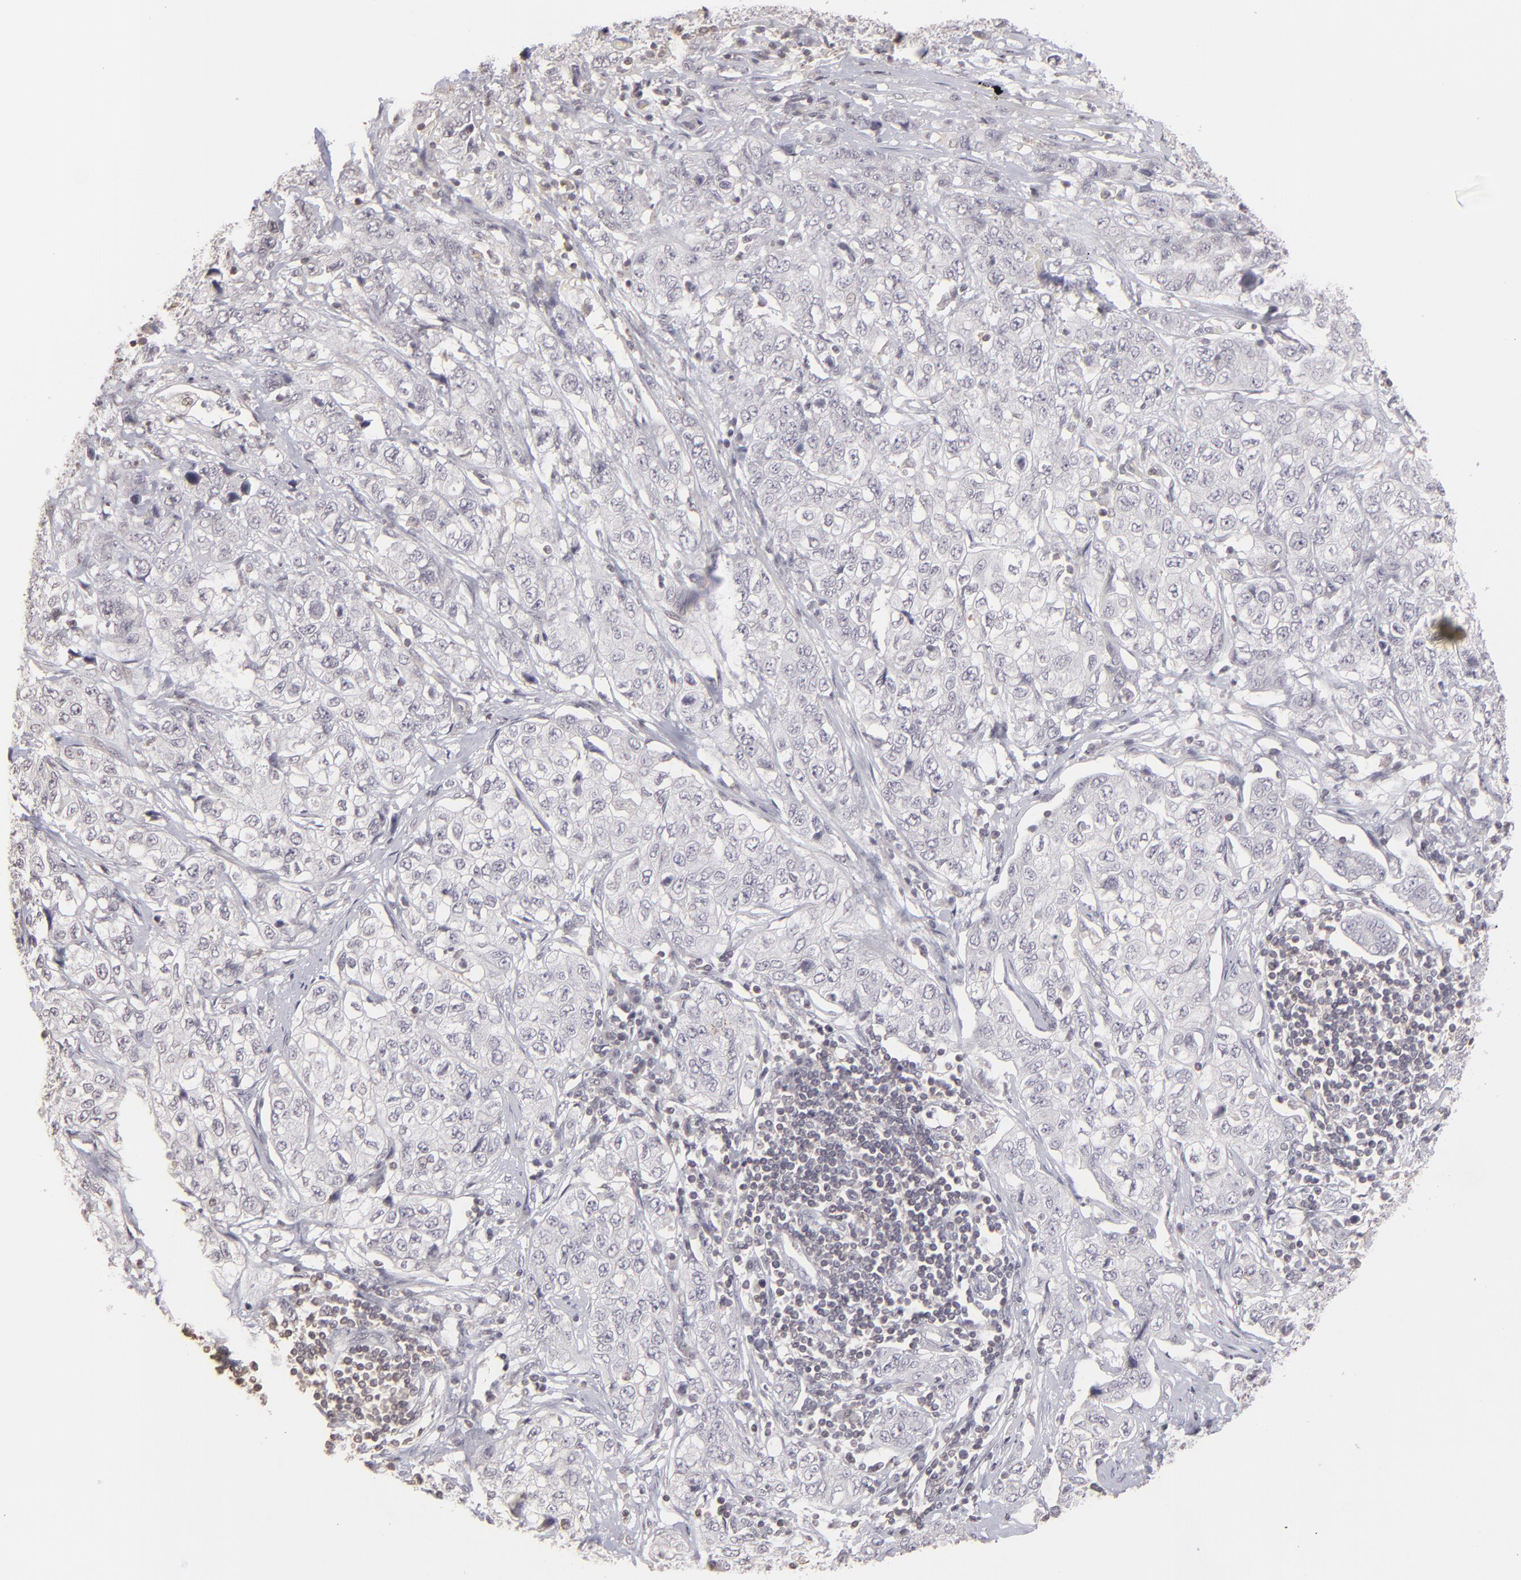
{"staining": {"intensity": "negative", "quantity": "none", "location": "none"}, "tissue": "stomach cancer", "cell_type": "Tumor cells", "image_type": "cancer", "snomed": [{"axis": "morphology", "description": "Adenocarcinoma, NOS"}, {"axis": "topography", "description": "Stomach"}], "caption": "Immunohistochemistry (IHC) photomicrograph of neoplastic tissue: human stomach cancer stained with DAB shows no significant protein expression in tumor cells.", "gene": "CLDN2", "patient": {"sex": "male", "age": 48}}